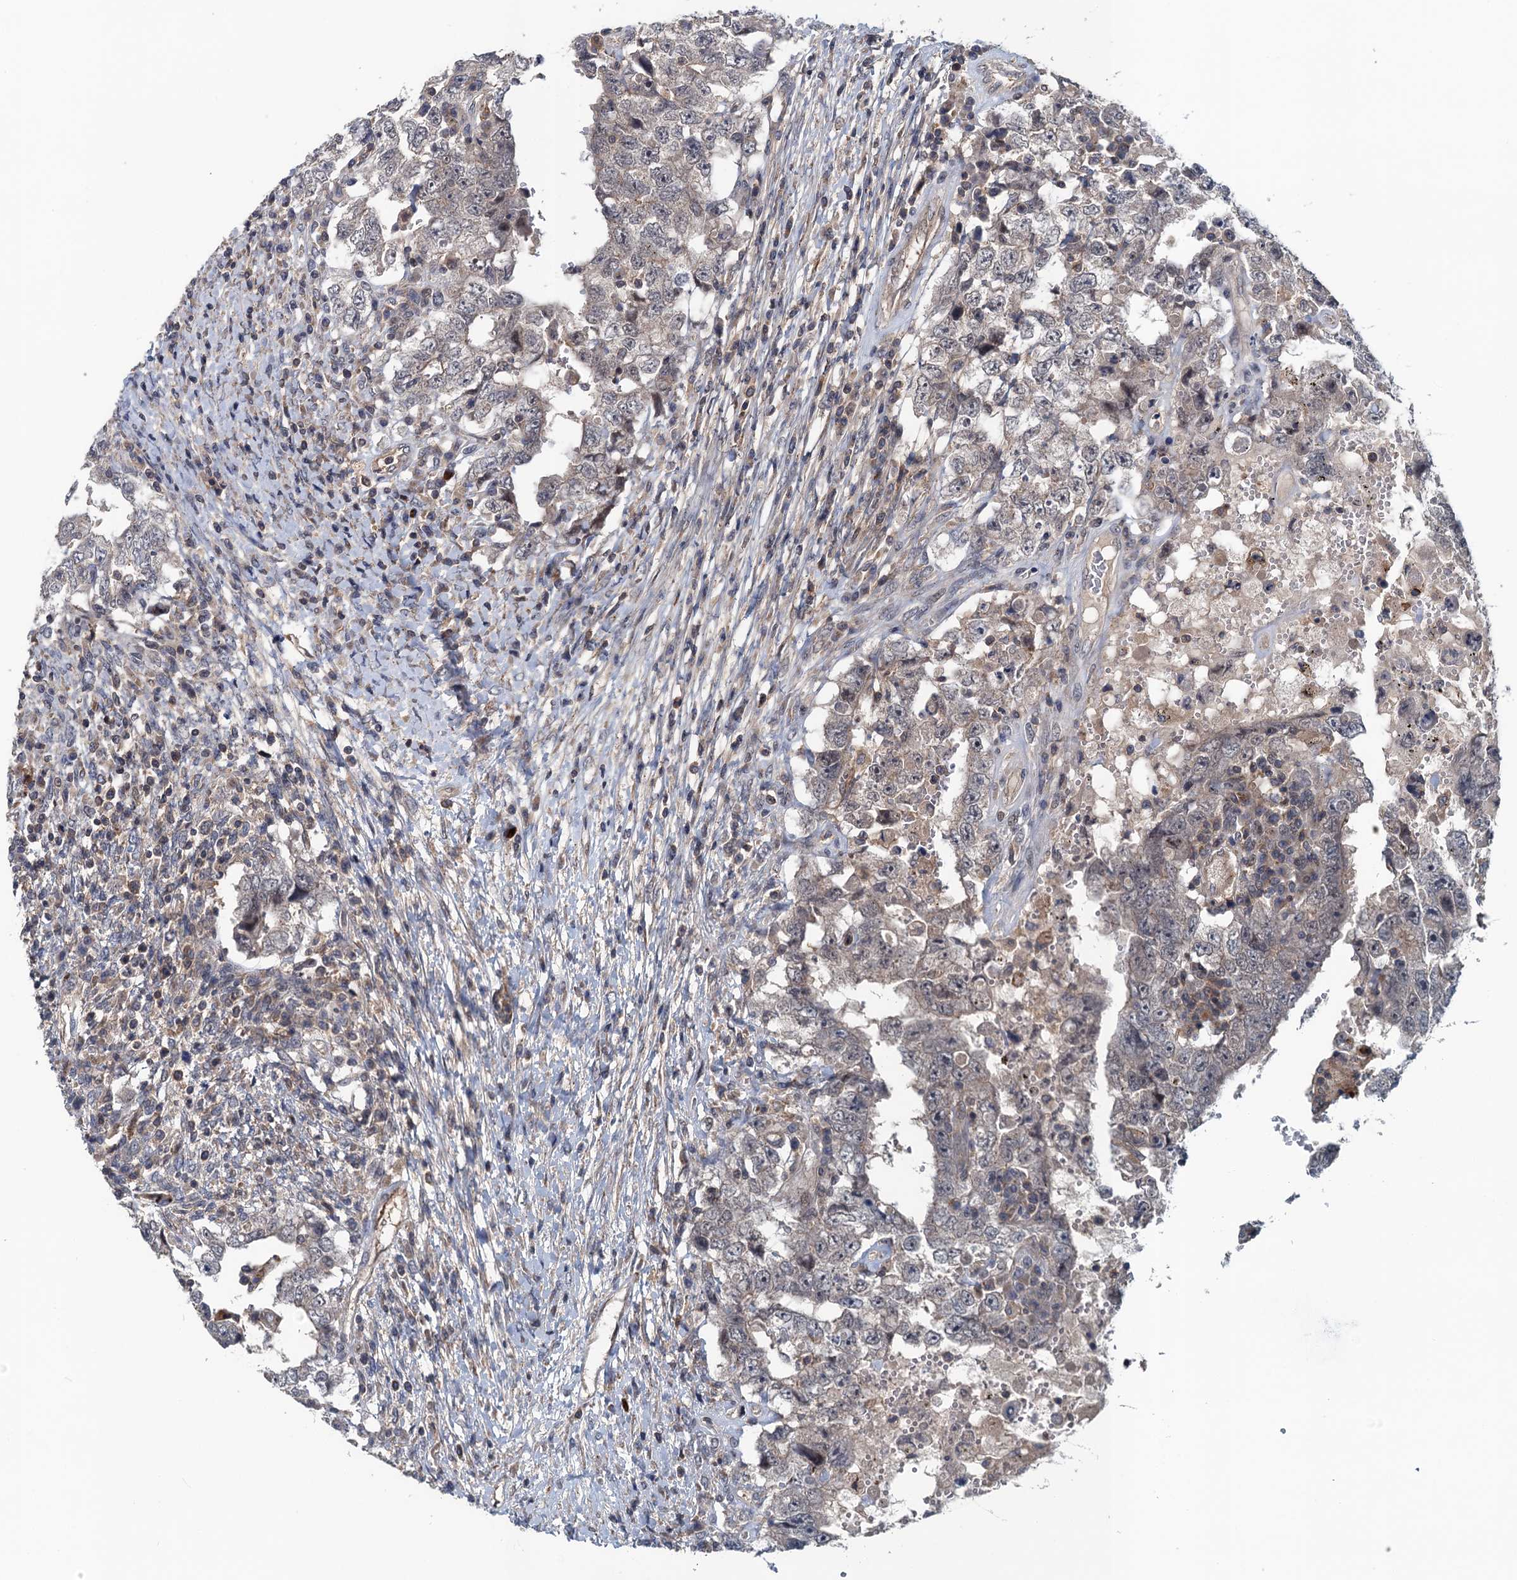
{"staining": {"intensity": "negative", "quantity": "none", "location": "none"}, "tissue": "testis cancer", "cell_type": "Tumor cells", "image_type": "cancer", "snomed": [{"axis": "morphology", "description": "Carcinoma, Embryonal, NOS"}, {"axis": "topography", "description": "Testis"}], "caption": "Embryonal carcinoma (testis) stained for a protein using immunohistochemistry shows no expression tumor cells.", "gene": "RNF165", "patient": {"sex": "male", "age": 26}}